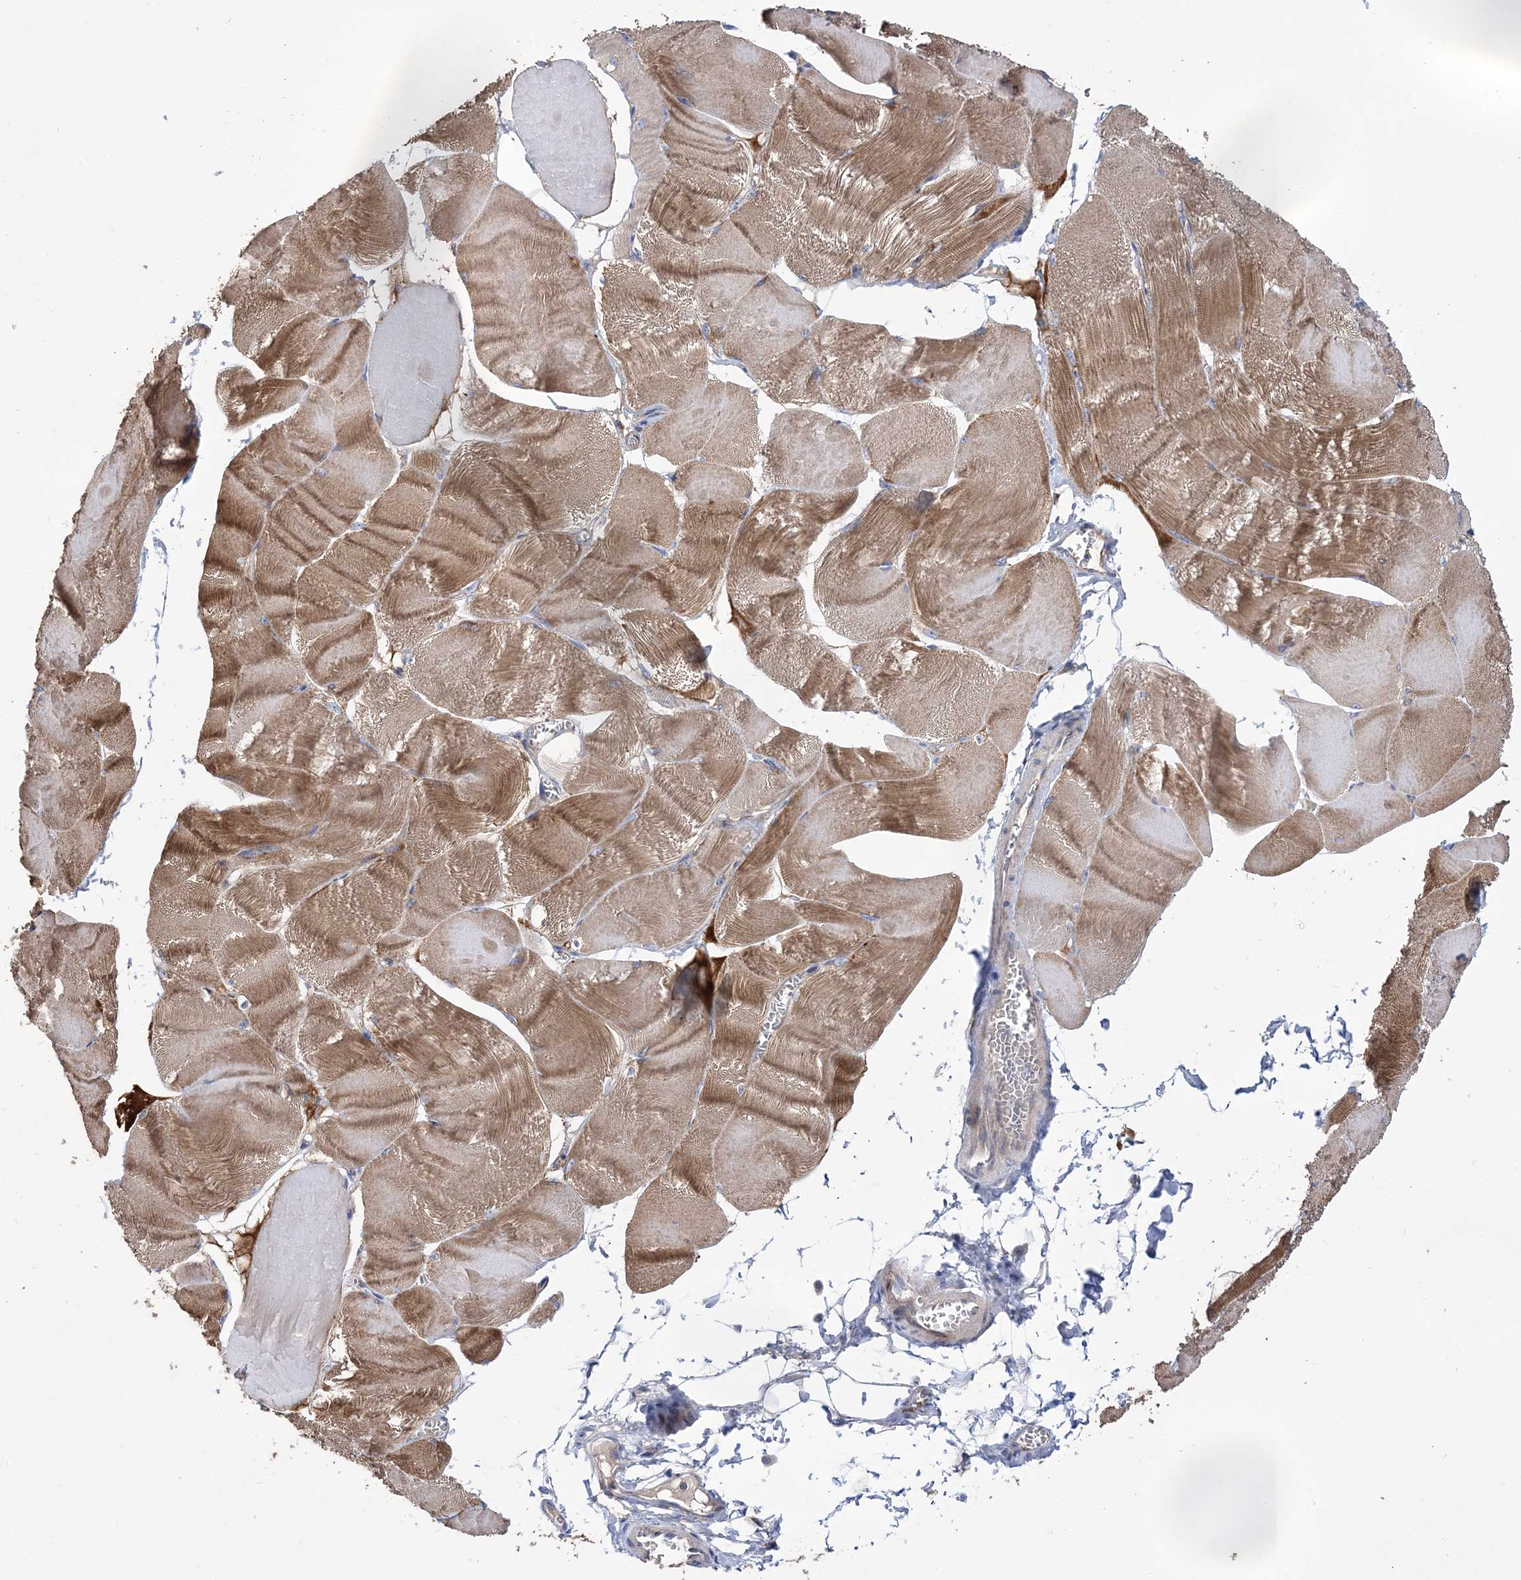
{"staining": {"intensity": "moderate", "quantity": ">75%", "location": "cytoplasmic/membranous"}, "tissue": "skeletal muscle", "cell_type": "Myocytes", "image_type": "normal", "snomed": [{"axis": "morphology", "description": "Normal tissue, NOS"}, {"axis": "morphology", "description": "Basal cell carcinoma"}, {"axis": "topography", "description": "Skeletal muscle"}], "caption": "A high-resolution micrograph shows IHC staining of benign skeletal muscle, which exhibits moderate cytoplasmic/membranous positivity in approximately >75% of myocytes.", "gene": "COPB2", "patient": {"sex": "female", "age": 64}}